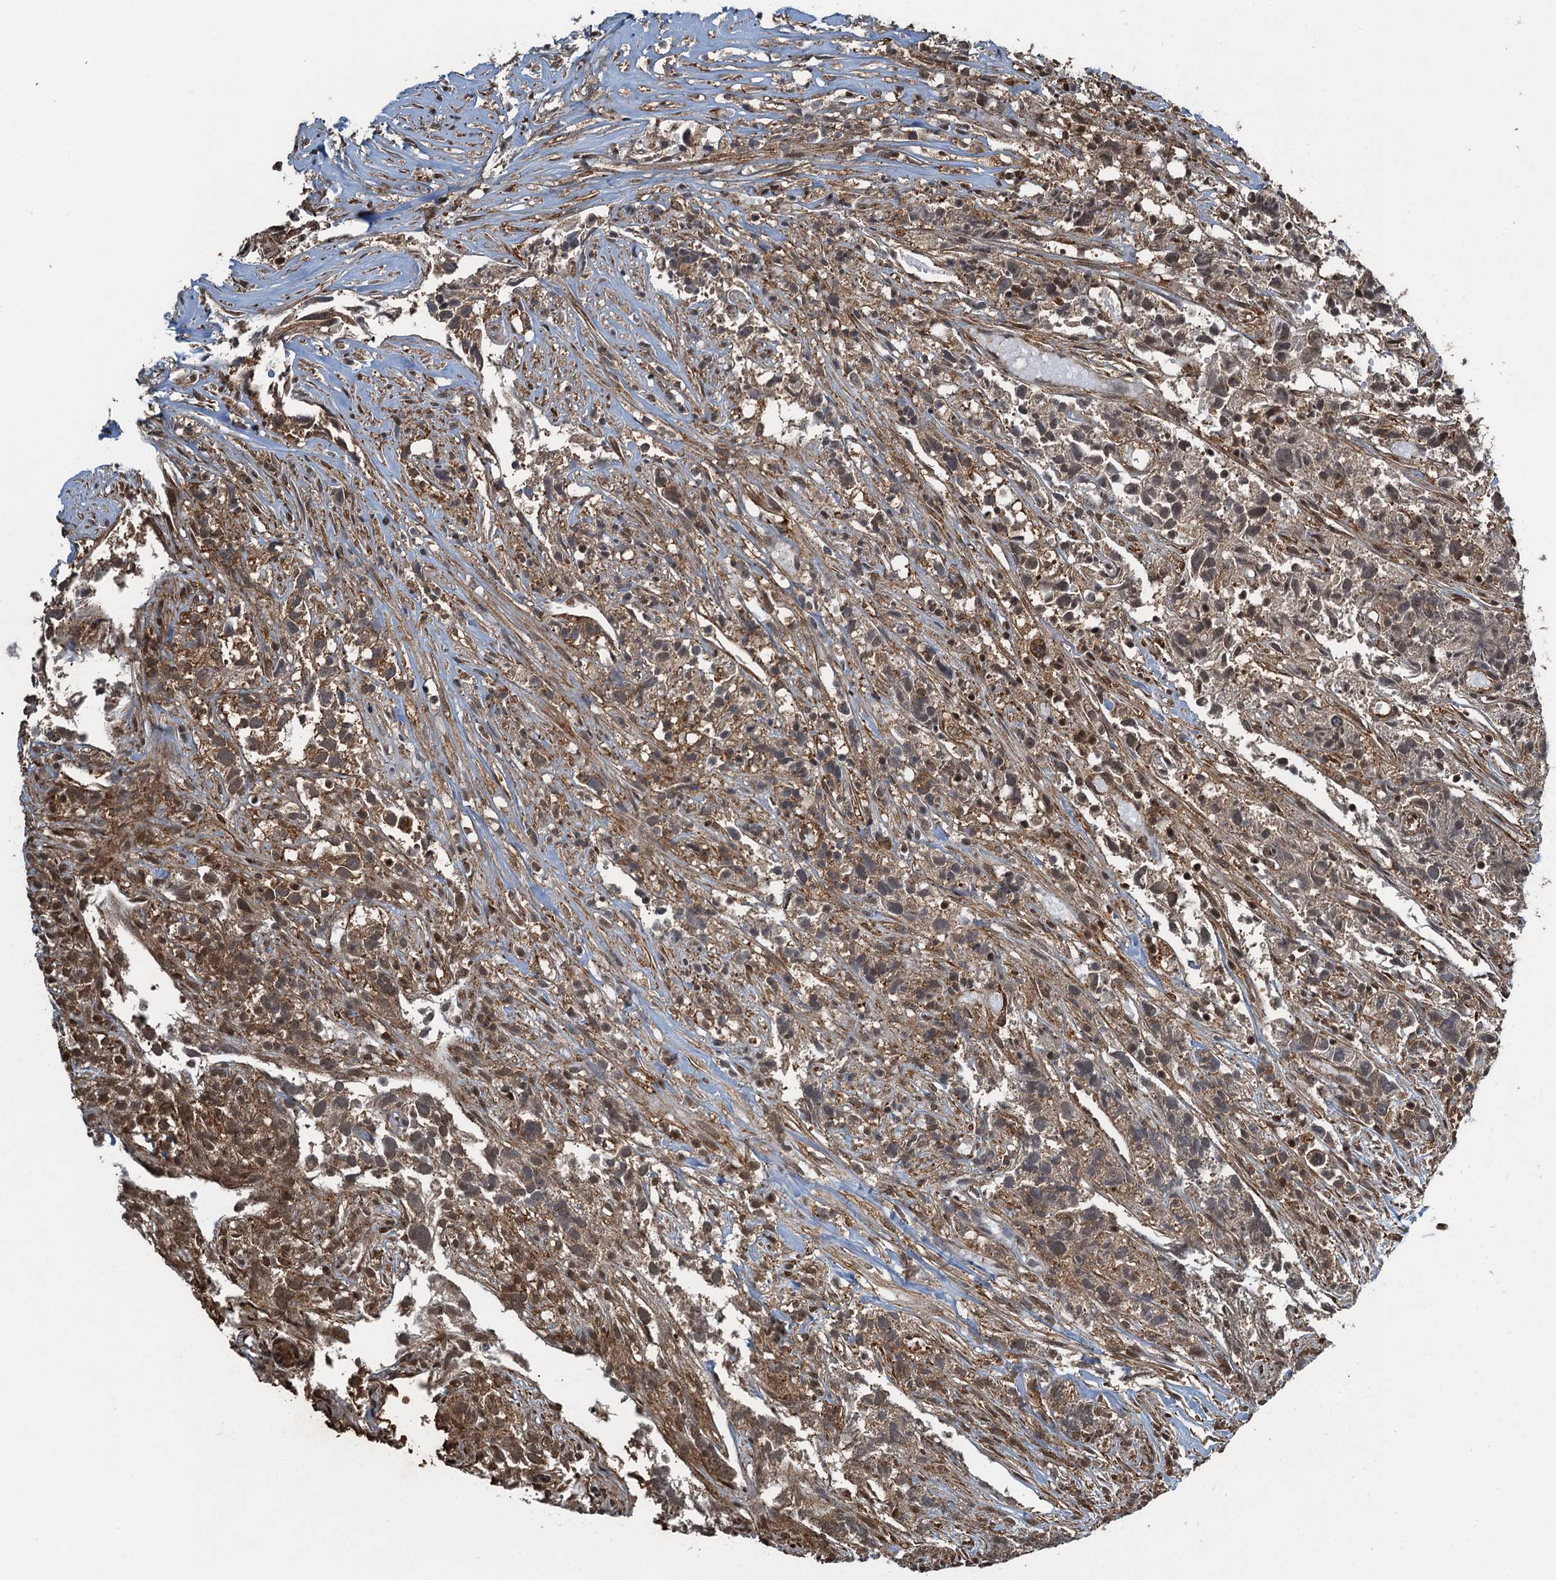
{"staining": {"intensity": "moderate", "quantity": ">75%", "location": "cytoplasmic/membranous"}, "tissue": "urothelial cancer", "cell_type": "Tumor cells", "image_type": "cancer", "snomed": [{"axis": "morphology", "description": "Urothelial carcinoma, High grade"}, {"axis": "topography", "description": "Urinary bladder"}], "caption": "Immunohistochemical staining of urothelial cancer displays moderate cytoplasmic/membranous protein positivity in about >75% of tumor cells.", "gene": "WHAMM", "patient": {"sex": "female", "age": 75}}